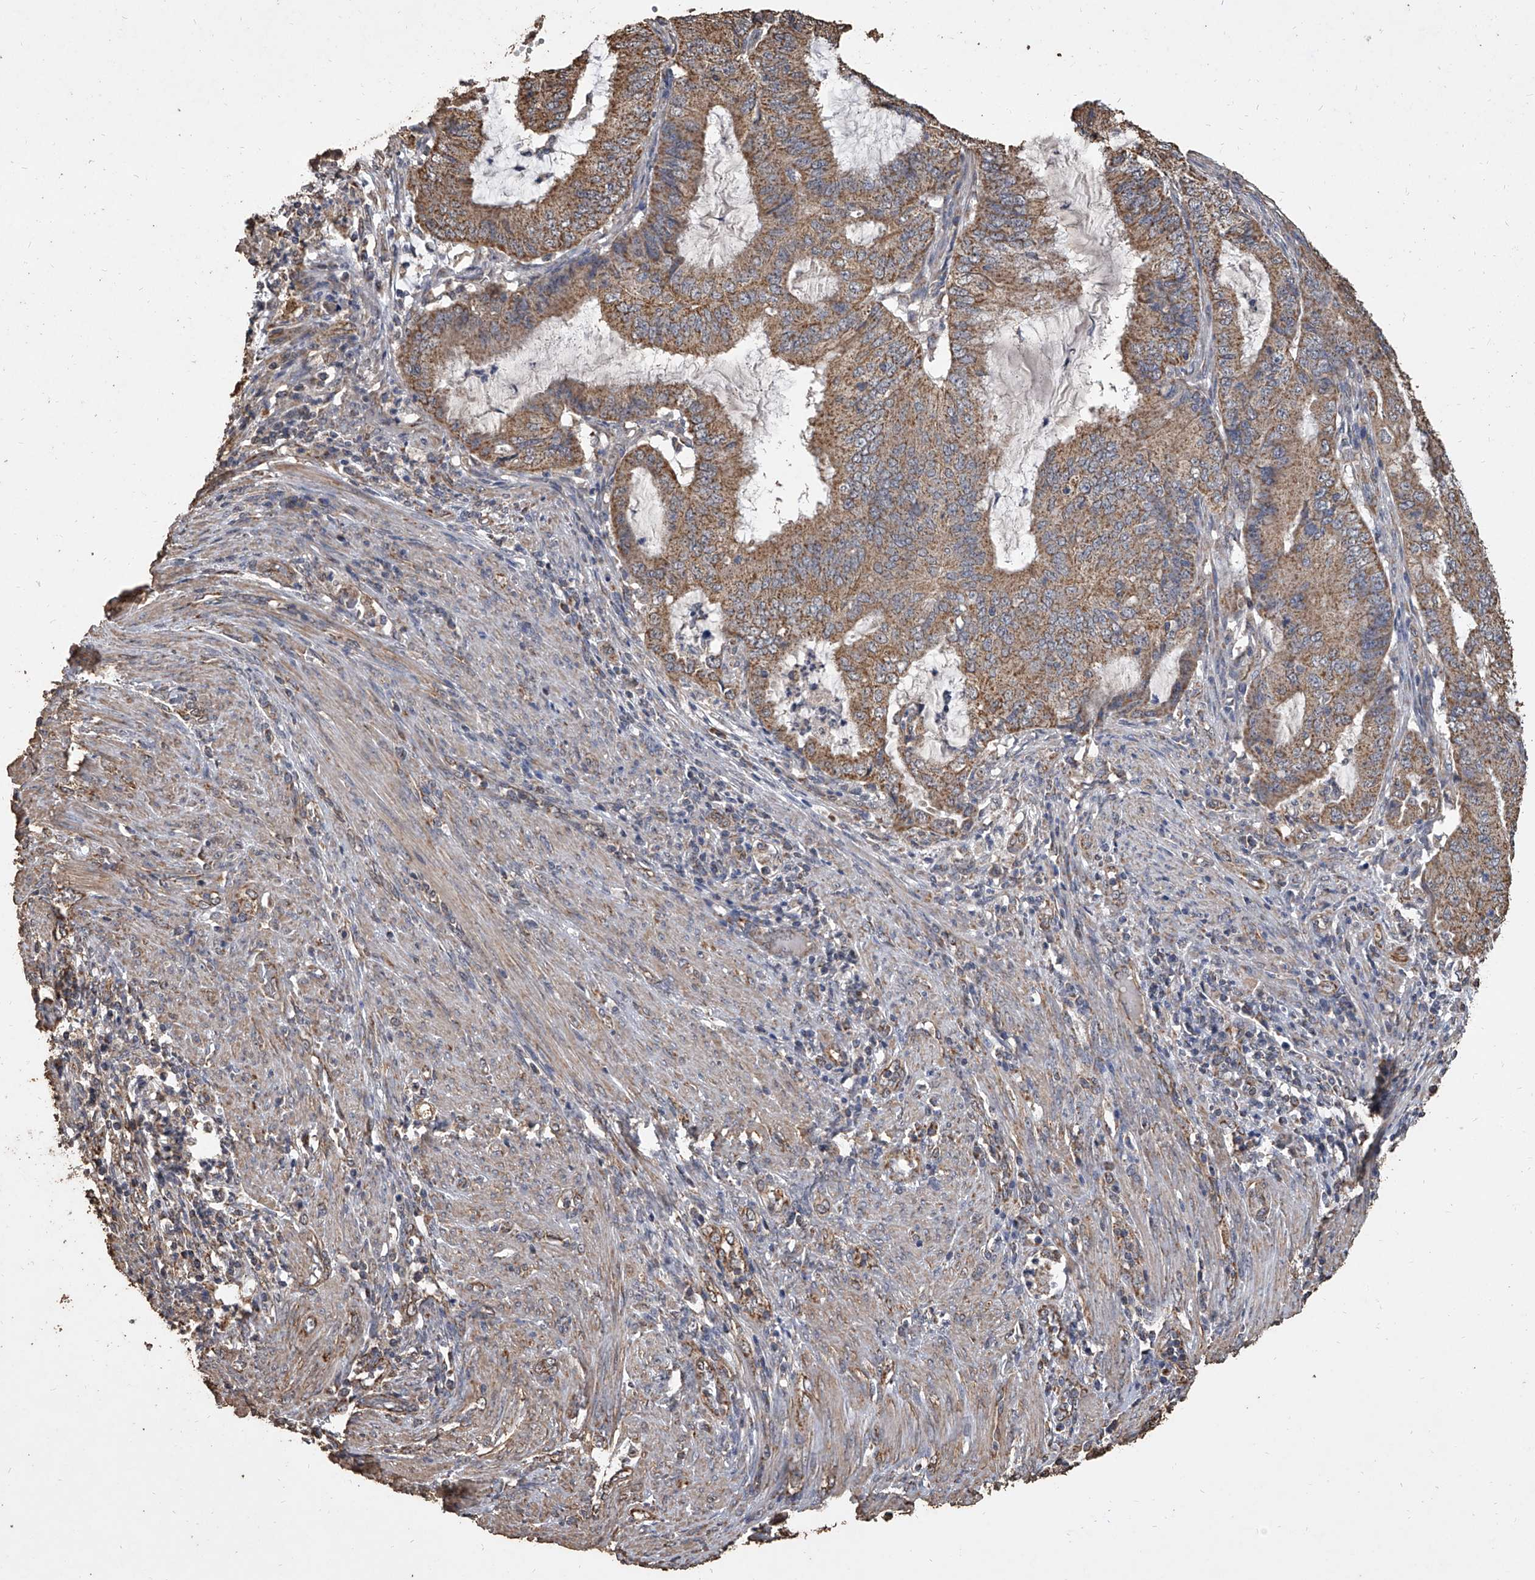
{"staining": {"intensity": "moderate", "quantity": ">75%", "location": "cytoplasmic/membranous"}, "tissue": "endometrial cancer", "cell_type": "Tumor cells", "image_type": "cancer", "snomed": [{"axis": "morphology", "description": "Adenocarcinoma, NOS"}, {"axis": "topography", "description": "Endometrium"}], "caption": "A brown stain labels moderate cytoplasmic/membranous positivity of a protein in human endometrial adenocarcinoma tumor cells.", "gene": "MRPL28", "patient": {"sex": "female", "age": 51}}